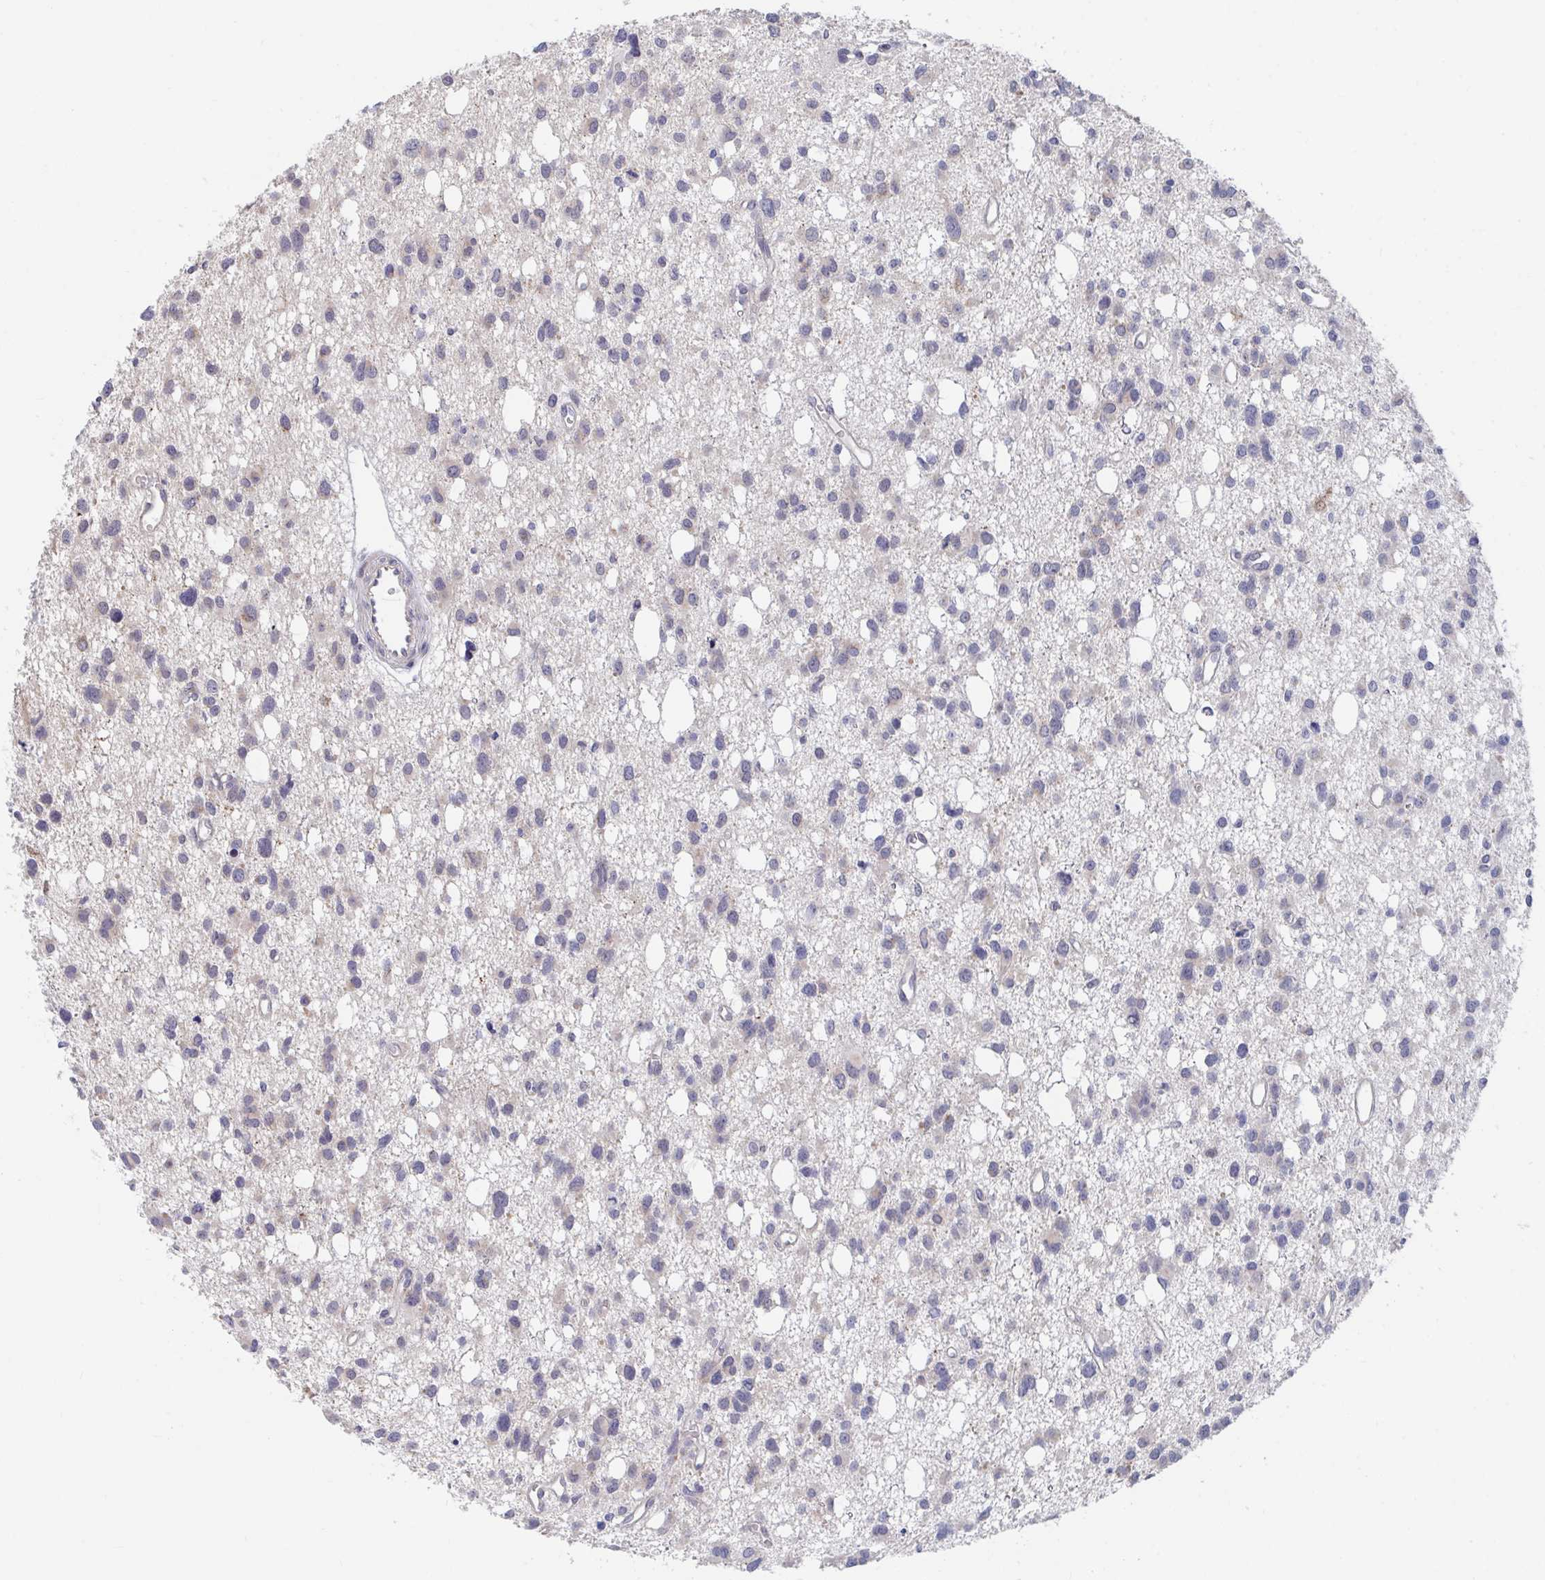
{"staining": {"intensity": "negative", "quantity": "none", "location": "none"}, "tissue": "glioma", "cell_type": "Tumor cells", "image_type": "cancer", "snomed": [{"axis": "morphology", "description": "Glioma, malignant, High grade"}, {"axis": "topography", "description": "Brain"}], "caption": "Tumor cells show no significant protein staining in malignant glioma (high-grade). (Brightfield microscopy of DAB (3,3'-diaminobenzidine) IHC at high magnification).", "gene": "FAM156B", "patient": {"sex": "male", "age": 23}}